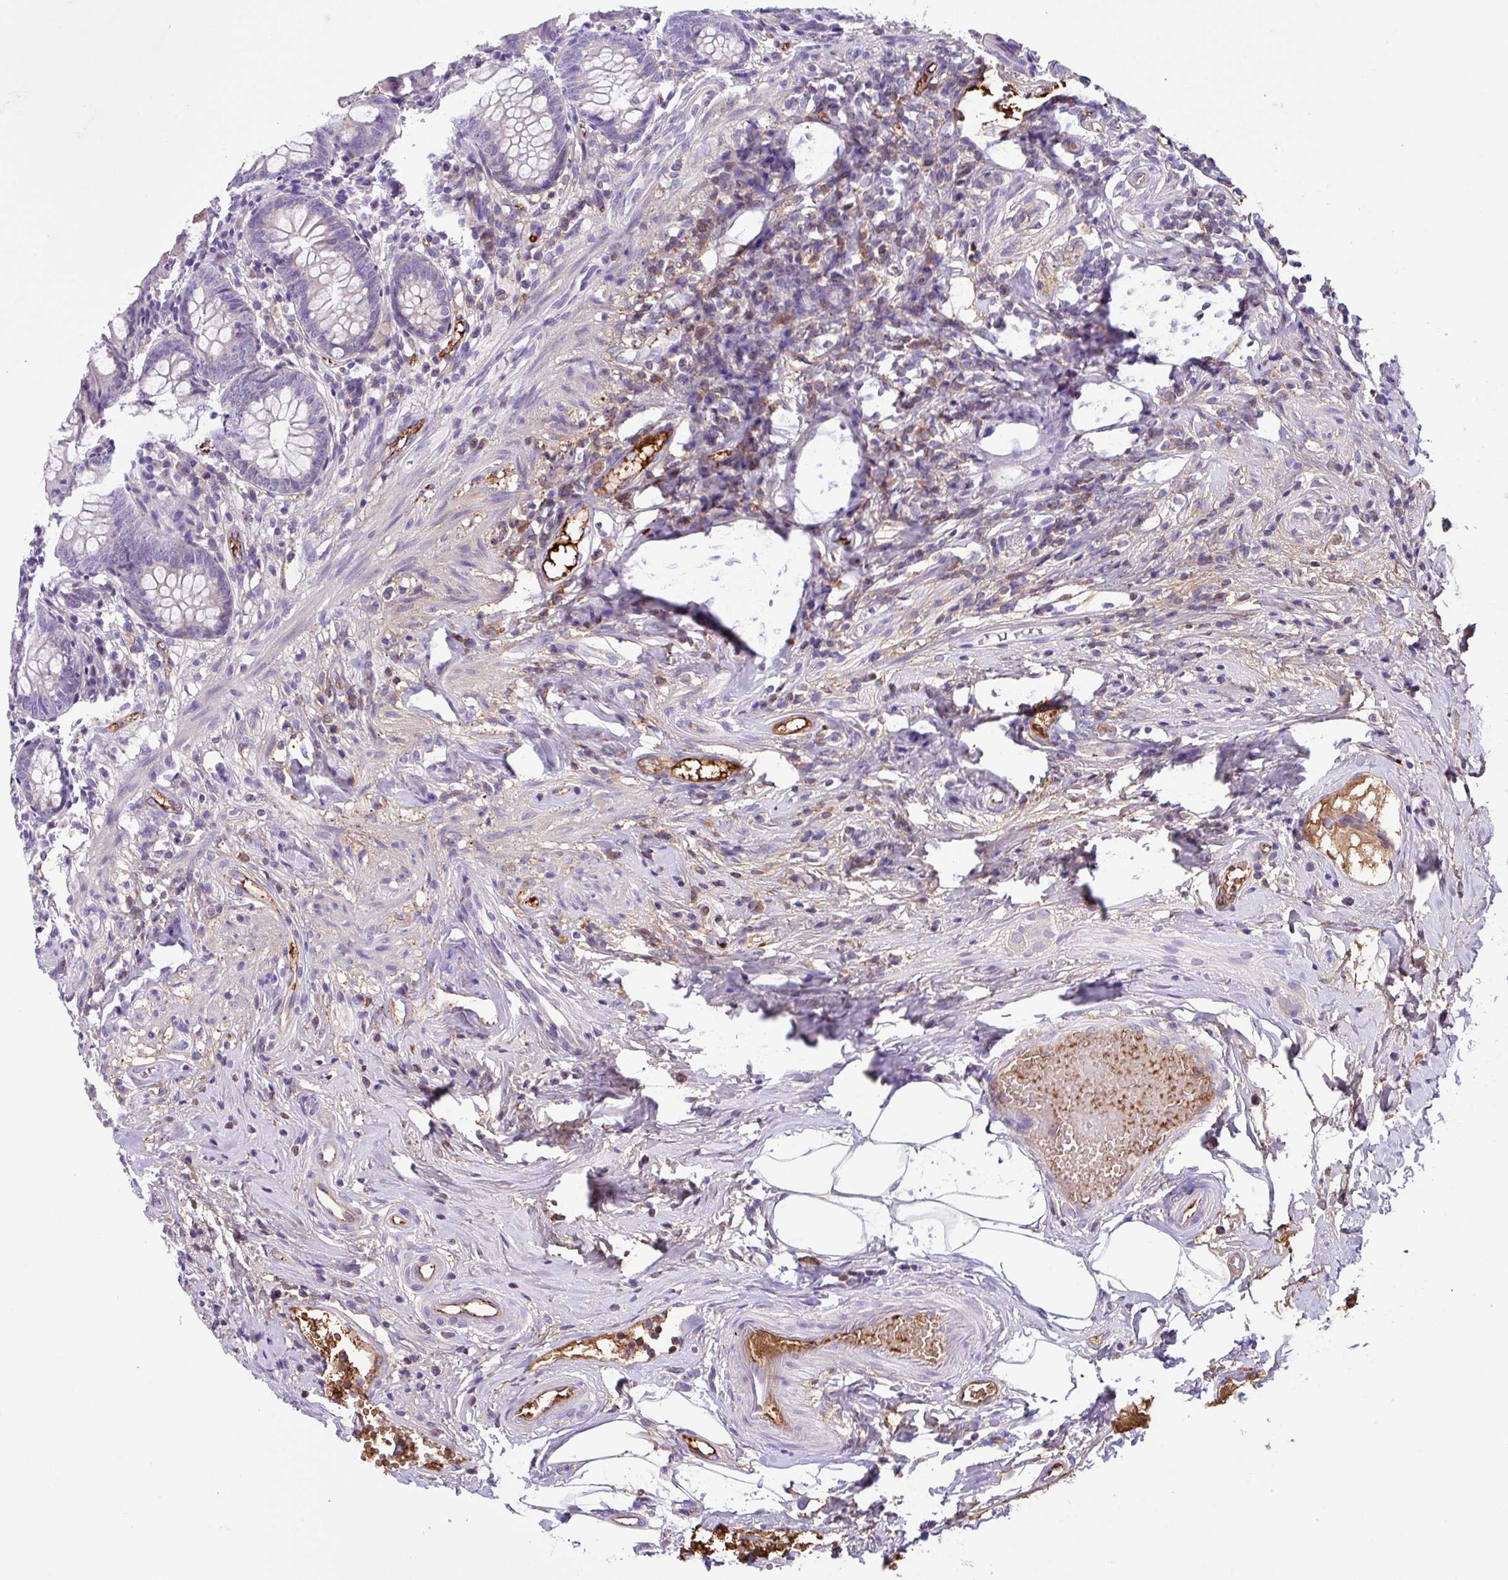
{"staining": {"intensity": "negative", "quantity": "none", "location": "none"}, "tissue": "appendix", "cell_type": "Glandular cells", "image_type": "normal", "snomed": [{"axis": "morphology", "description": "Normal tissue, NOS"}, {"axis": "topography", "description": "Appendix"}], "caption": "DAB immunohistochemical staining of normal appendix reveals no significant positivity in glandular cells.", "gene": "DNAL1", "patient": {"sex": "female", "age": 54}}